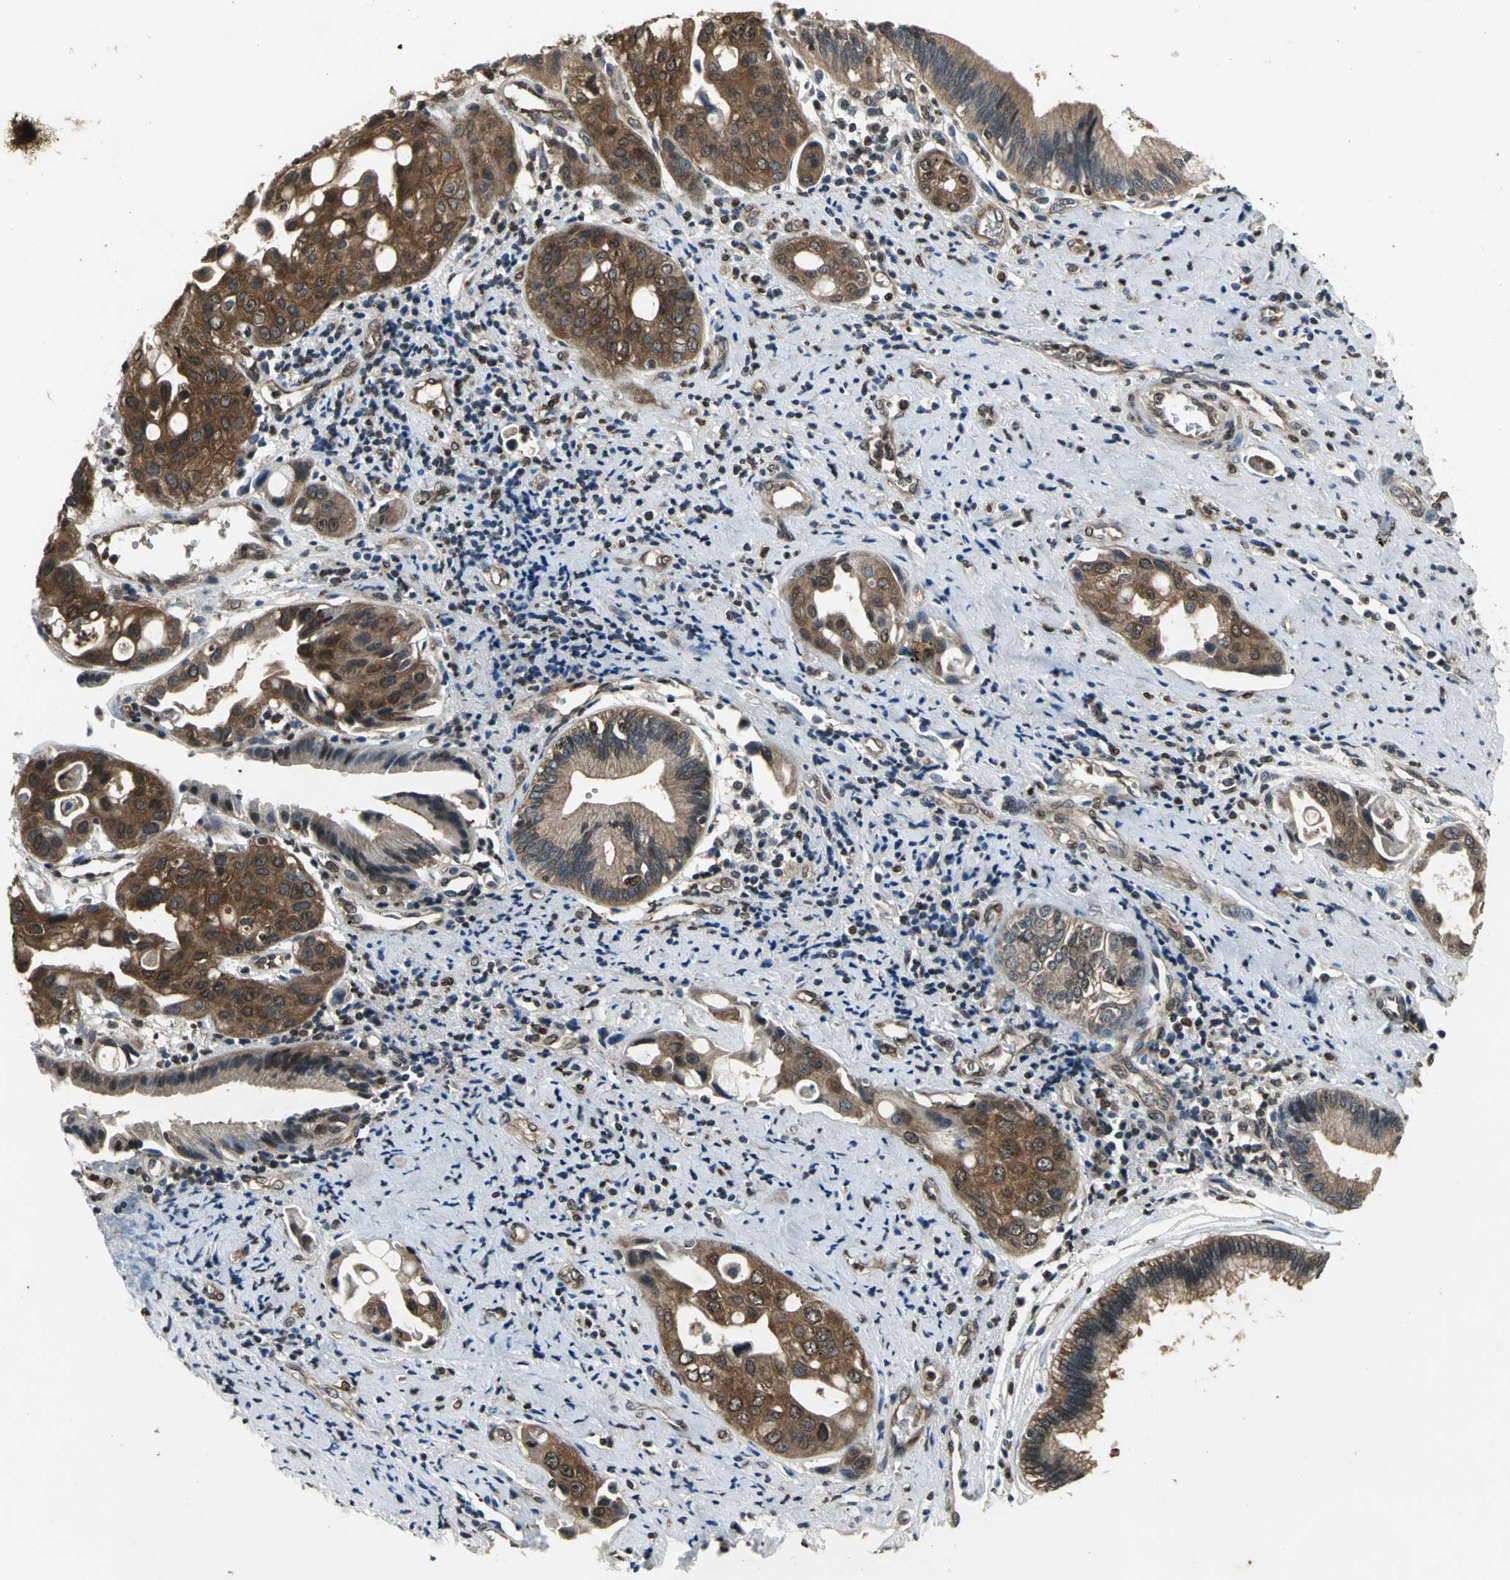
{"staining": {"intensity": "strong", "quantity": ">75%", "location": "cytoplasmic/membranous,nuclear"}, "tissue": "pancreatic cancer", "cell_type": "Tumor cells", "image_type": "cancer", "snomed": [{"axis": "morphology", "description": "Adenocarcinoma, NOS"}, {"axis": "topography", "description": "Pancreas"}], "caption": "IHC staining of pancreatic cancer, which demonstrates high levels of strong cytoplasmic/membranous and nuclear staining in approximately >75% of tumor cells indicating strong cytoplasmic/membranous and nuclear protein expression. The staining was performed using DAB (3,3'-diaminobenzidine) (brown) for protein detection and nuclei were counterstained in hematoxylin (blue).", "gene": "AHR", "patient": {"sex": "female", "age": 60}}